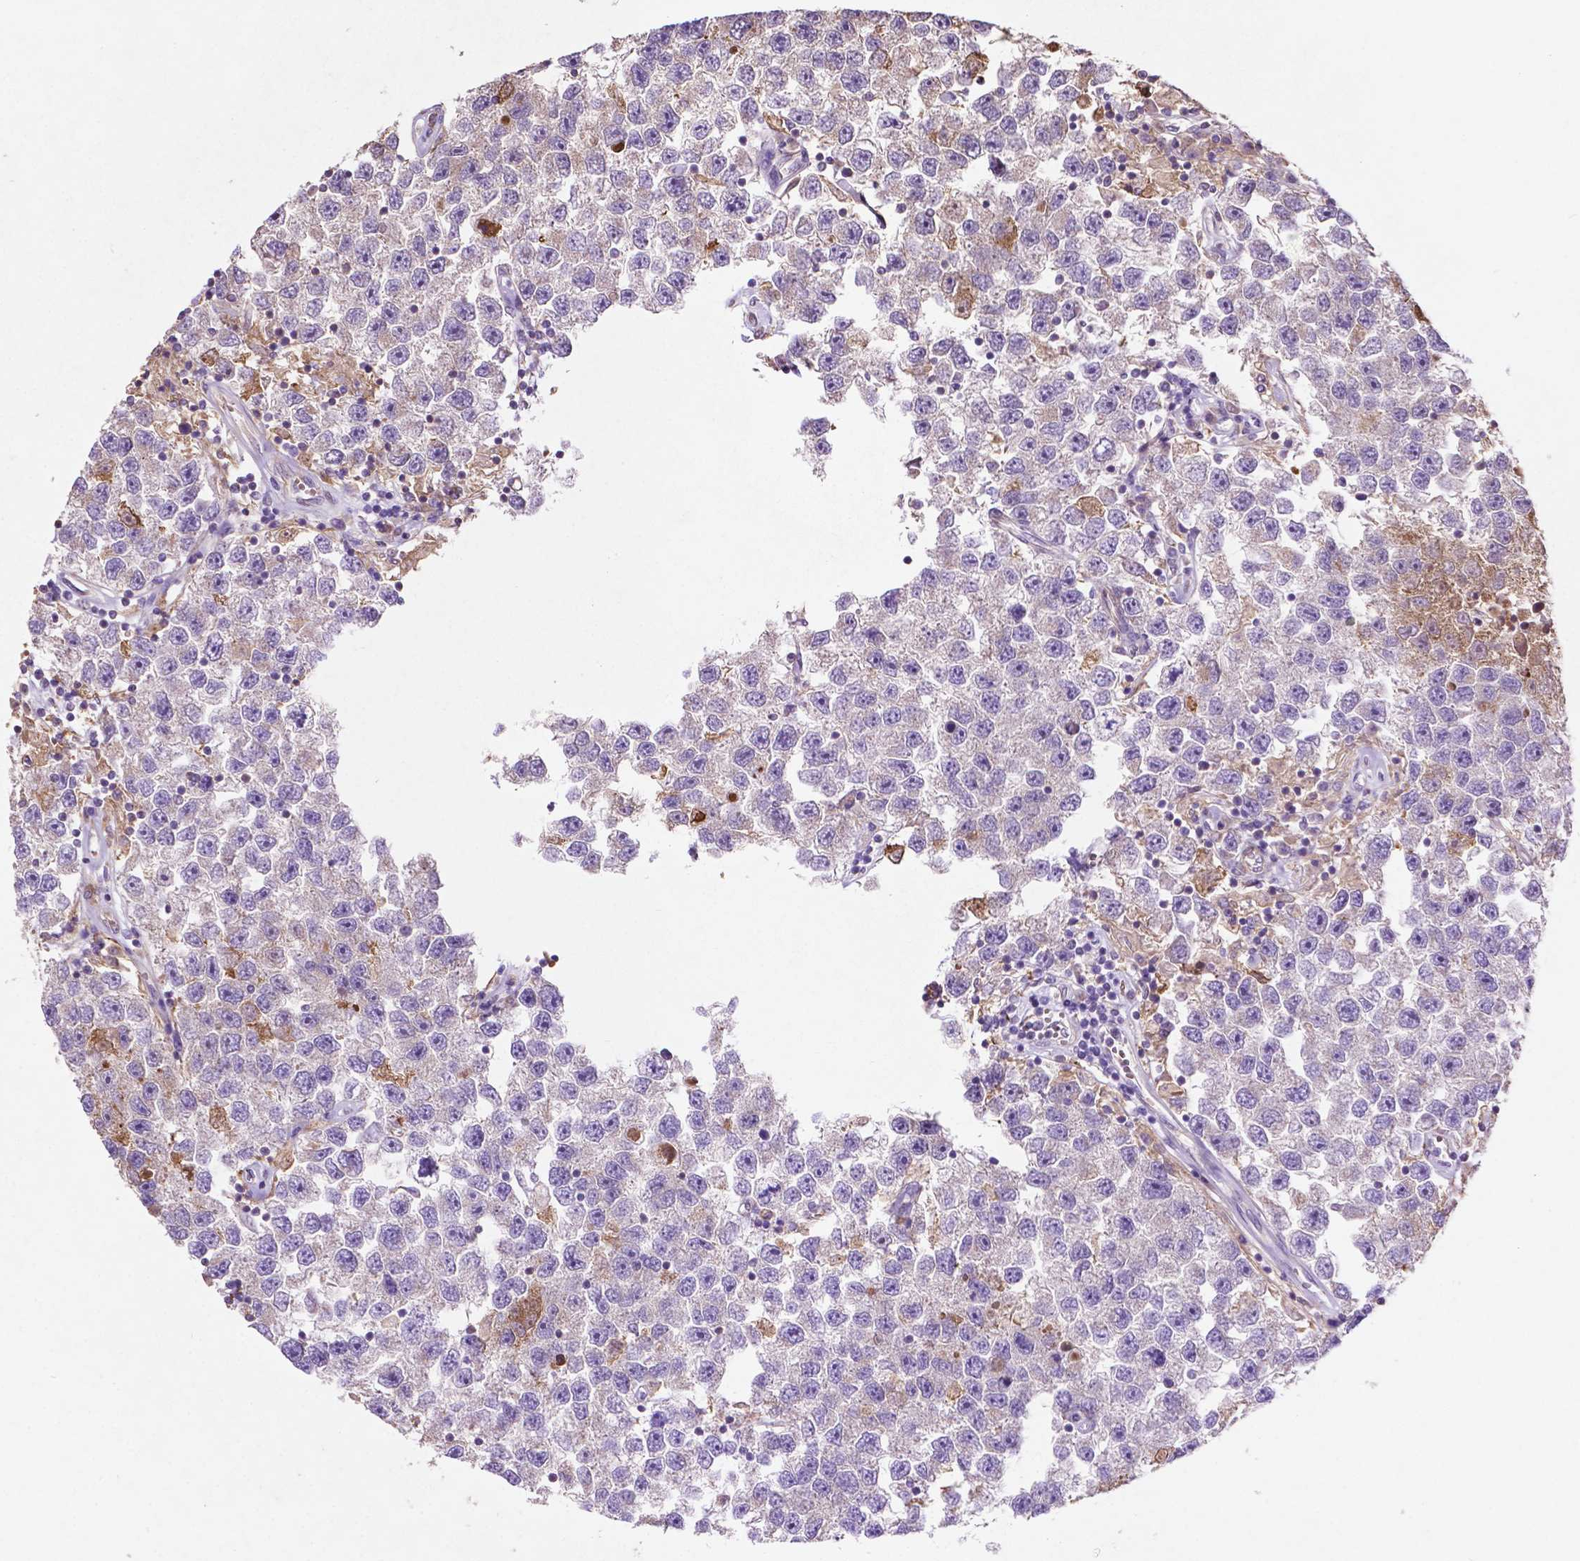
{"staining": {"intensity": "negative", "quantity": "none", "location": "none"}, "tissue": "testis cancer", "cell_type": "Tumor cells", "image_type": "cancer", "snomed": [{"axis": "morphology", "description": "Seminoma, NOS"}, {"axis": "topography", "description": "Testis"}], "caption": "Testis cancer stained for a protein using IHC displays no staining tumor cells.", "gene": "MBTPS1", "patient": {"sex": "male", "age": 26}}